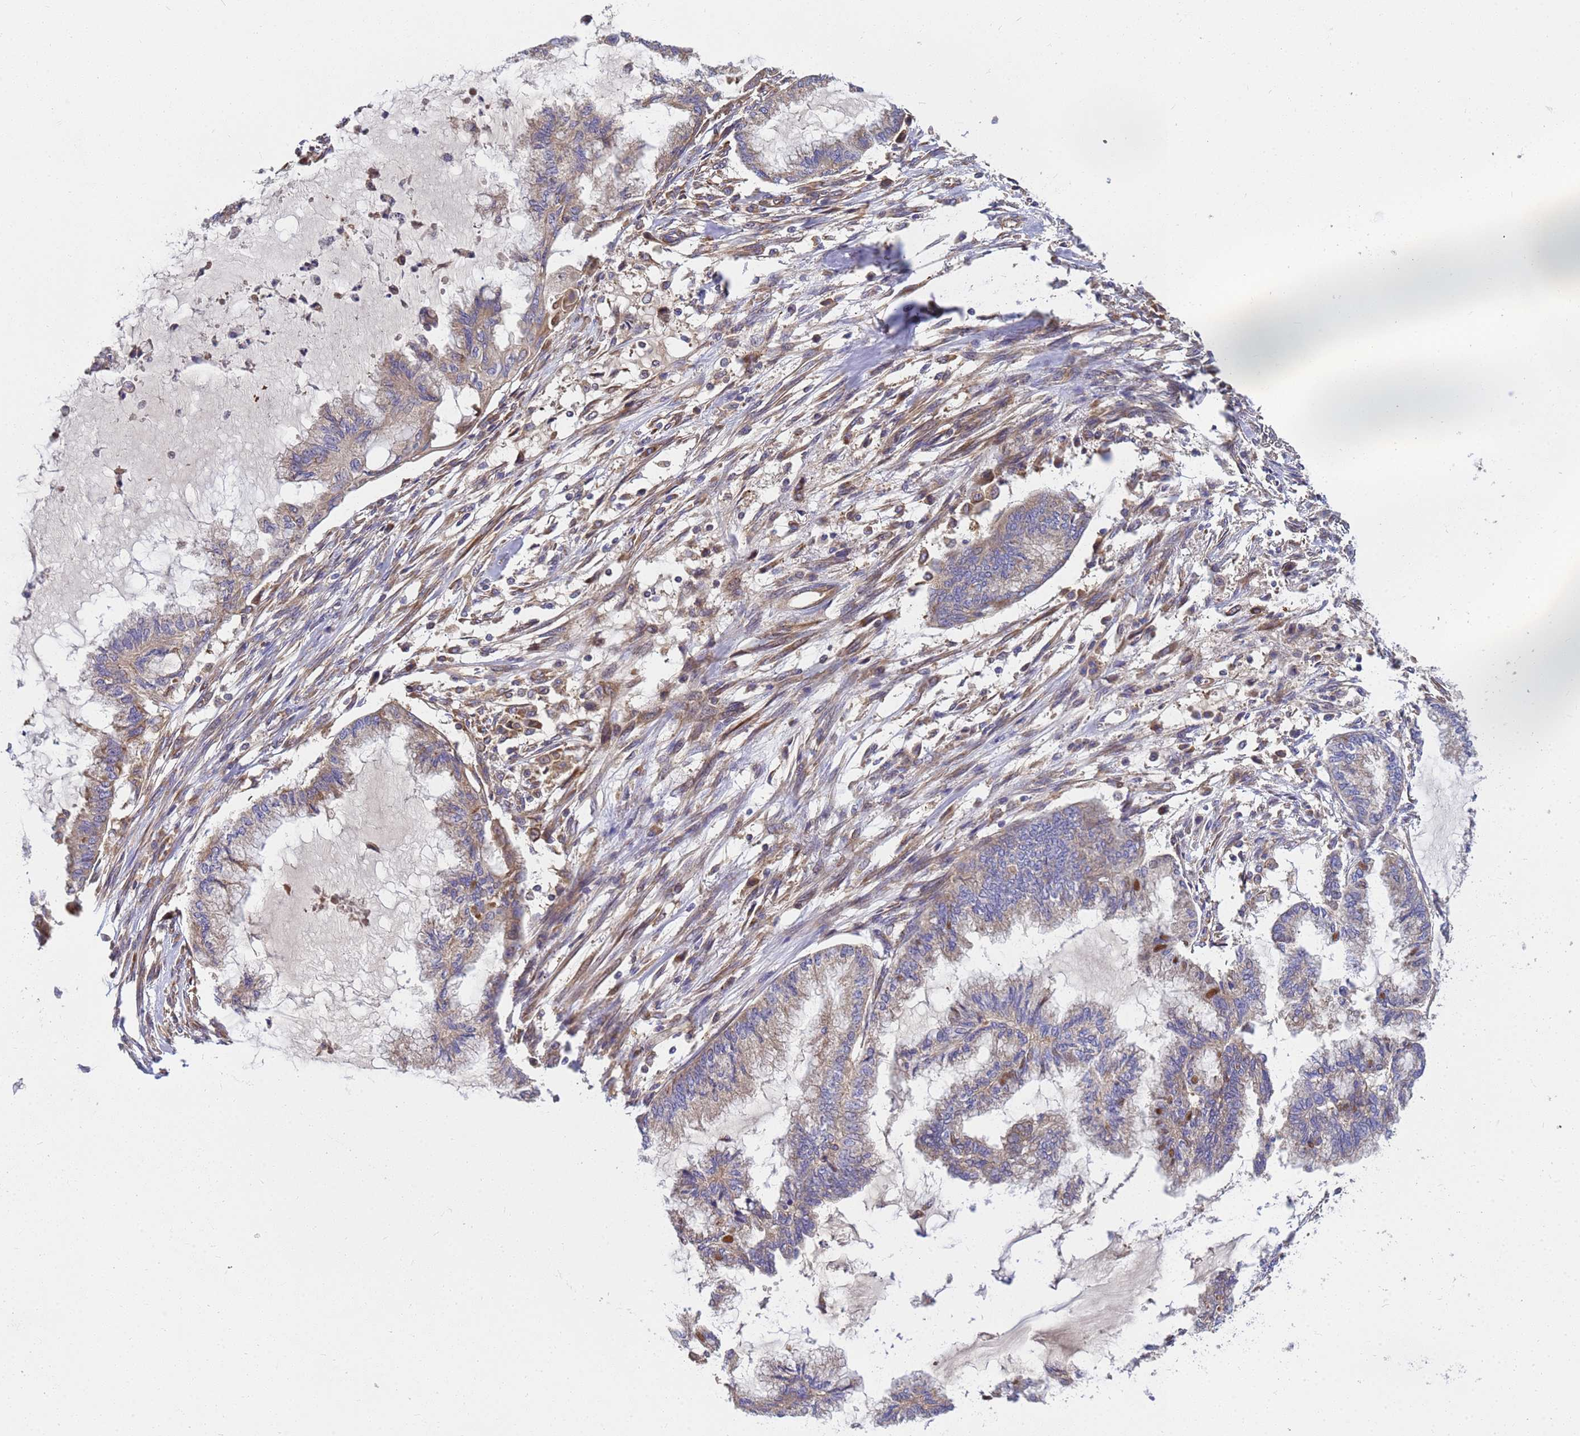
{"staining": {"intensity": "weak", "quantity": ">75%", "location": "cytoplasmic/membranous"}, "tissue": "endometrial cancer", "cell_type": "Tumor cells", "image_type": "cancer", "snomed": [{"axis": "morphology", "description": "Adenocarcinoma, NOS"}, {"axis": "topography", "description": "Endometrium"}], "caption": "This is an image of immunohistochemistry staining of endometrial adenocarcinoma, which shows weak staining in the cytoplasmic/membranous of tumor cells.", "gene": "BECN1", "patient": {"sex": "female", "age": 86}}